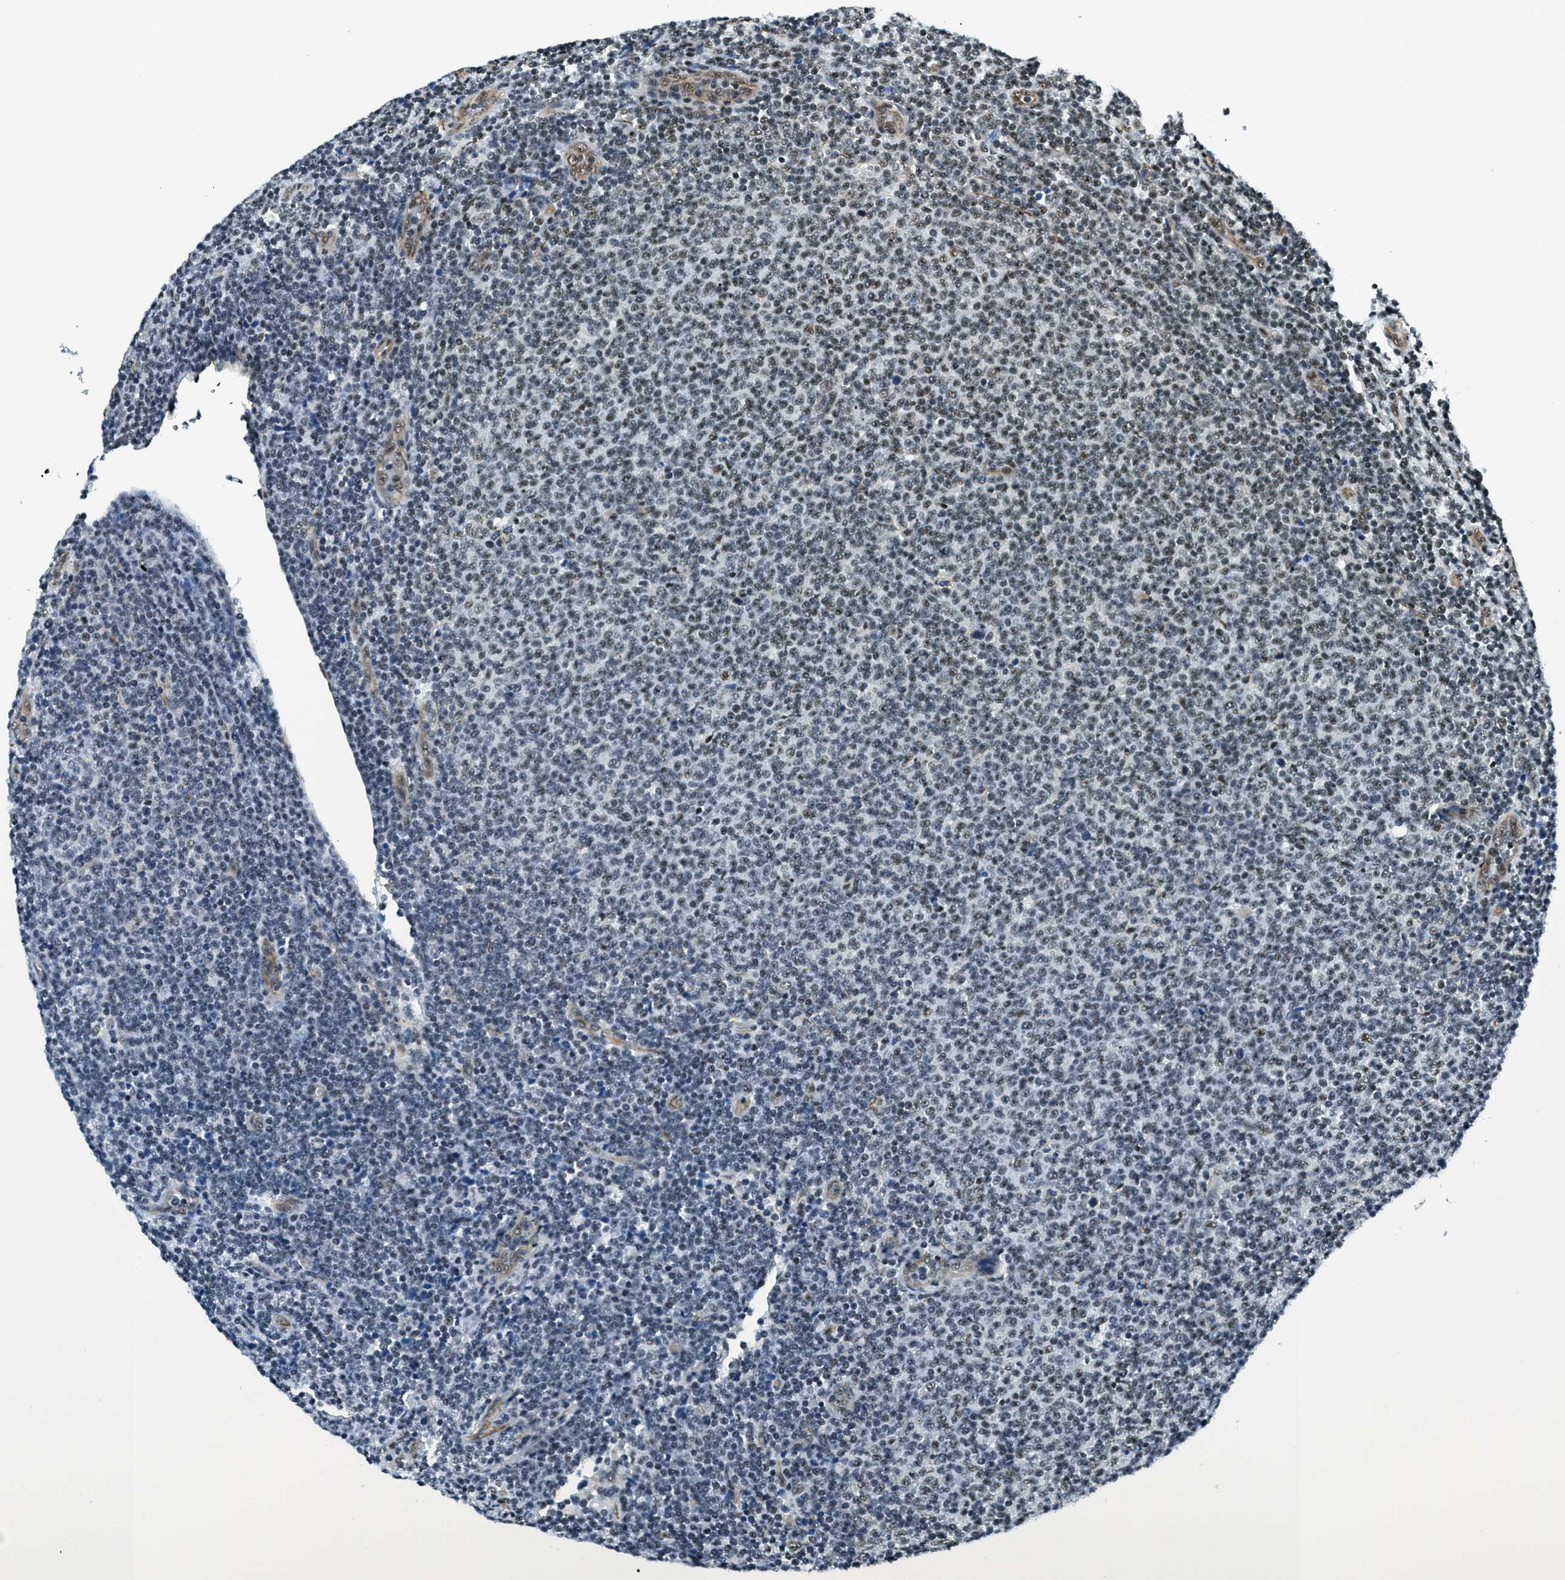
{"staining": {"intensity": "moderate", "quantity": "25%-75%", "location": "nuclear"}, "tissue": "lymphoma", "cell_type": "Tumor cells", "image_type": "cancer", "snomed": [{"axis": "morphology", "description": "Malignant lymphoma, non-Hodgkin's type, Low grade"}, {"axis": "topography", "description": "Lymph node"}], "caption": "DAB immunohistochemical staining of lymphoma shows moderate nuclear protein positivity in approximately 25%-75% of tumor cells. Immunohistochemistry stains the protein in brown and the nuclei are stained blue.", "gene": "CFAP36", "patient": {"sex": "male", "age": 66}}